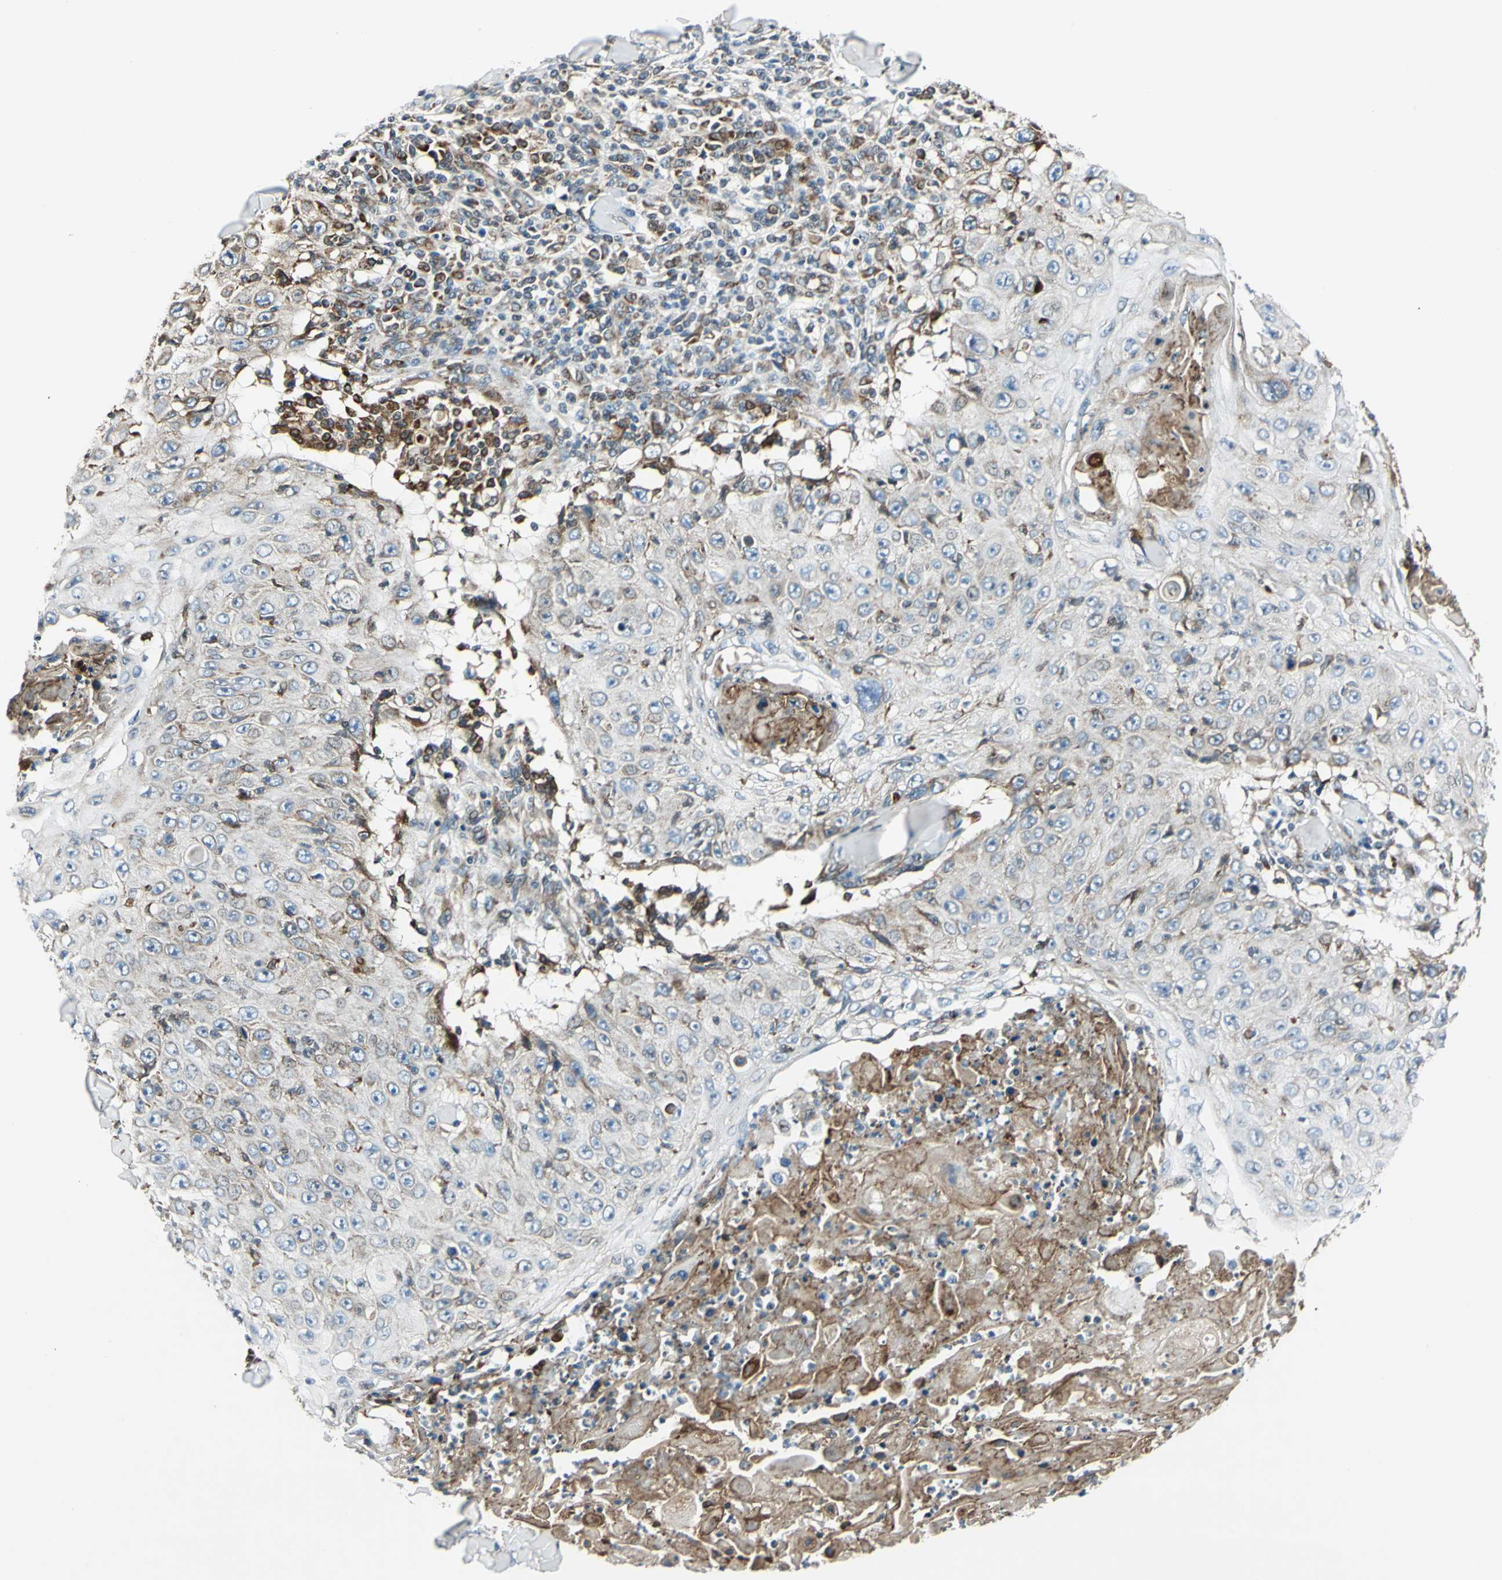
{"staining": {"intensity": "moderate", "quantity": "25%-75%", "location": "cytoplasmic/membranous"}, "tissue": "skin cancer", "cell_type": "Tumor cells", "image_type": "cancer", "snomed": [{"axis": "morphology", "description": "Squamous cell carcinoma, NOS"}, {"axis": "topography", "description": "Skin"}], "caption": "Immunohistochemical staining of skin cancer (squamous cell carcinoma) displays moderate cytoplasmic/membranous protein positivity in about 25%-75% of tumor cells.", "gene": "HTATIP2", "patient": {"sex": "male", "age": 86}}